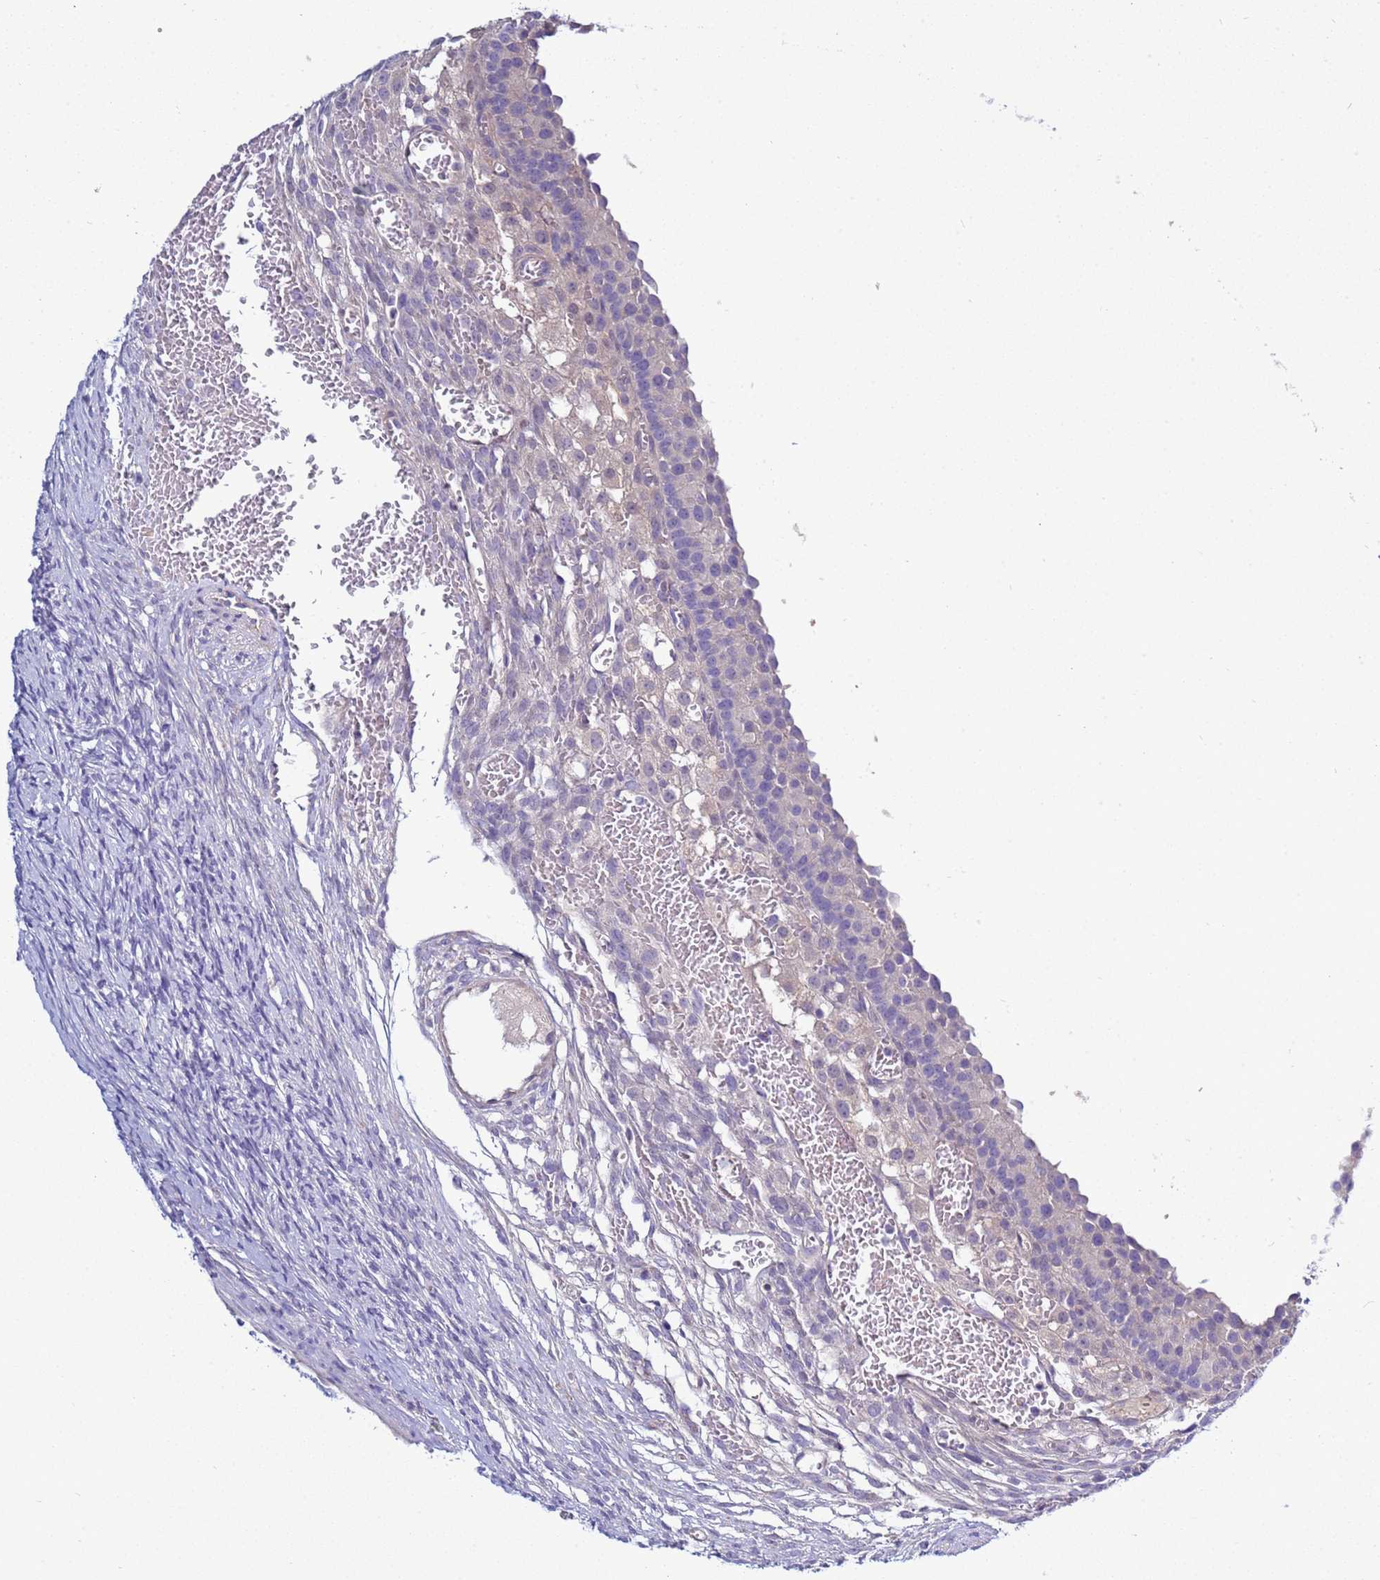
{"staining": {"intensity": "negative", "quantity": "none", "location": "none"}, "tissue": "ovary", "cell_type": "Ovarian stroma cells", "image_type": "normal", "snomed": [{"axis": "morphology", "description": "Normal tissue, NOS"}, {"axis": "topography", "description": "Ovary"}], "caption": "Immunohistochemistry micrograph of unremarkable ovary stained for a protein (brown), which demonstrates no expression in ovarian stroma cells. (DAB (3,3'-diaminobenzidine) immunohistochemistry with hematoxylin counter stain).", "gene": "NAT1", "patient": {"sex": "female", "age": 39}}